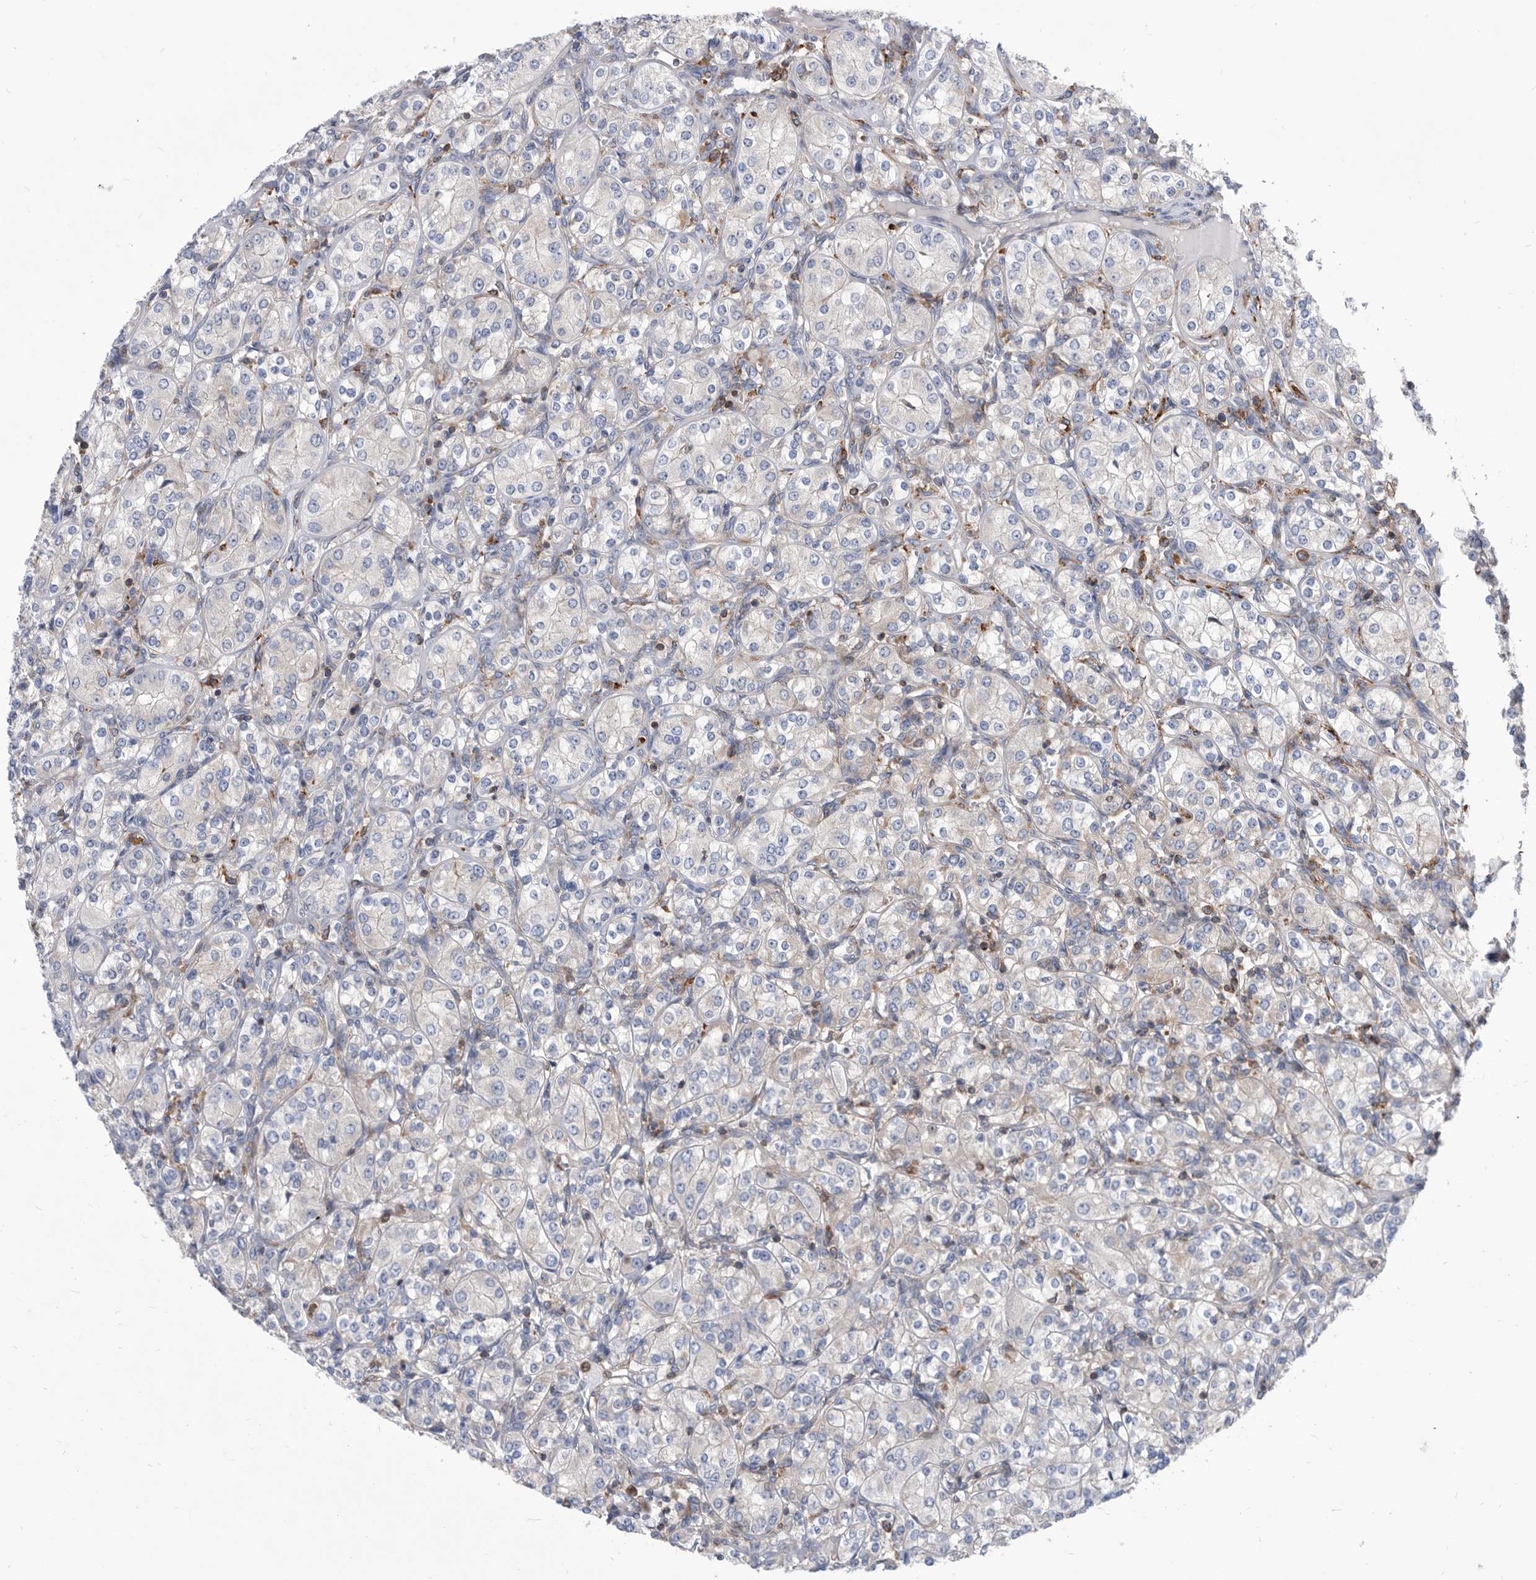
{"staining": {"intensity": "negative", "quantity": "none", "location": "none"}, "tissue": "renal cancer", "cell_type": "Tumor cells", "image_type": "cancer", "snomed": [{"axis": "morphology", "description": "Adenocarcinoma, NOS"}, {"axis": "topography", "description": "Kidney"}], "caption": "Immunohistochemistry (IHC) photomicrograph of adenocarcinoma (renal) stained for a protein (brown), which demonstrates no positivity in tumor cells. (DAB (3,3'-diaminobenzidine) immunohistochemistry visualized using brightfield microscopy, high magnification).", "gene": "SMG7", "patient": {"sex": "male", "age": 77}}